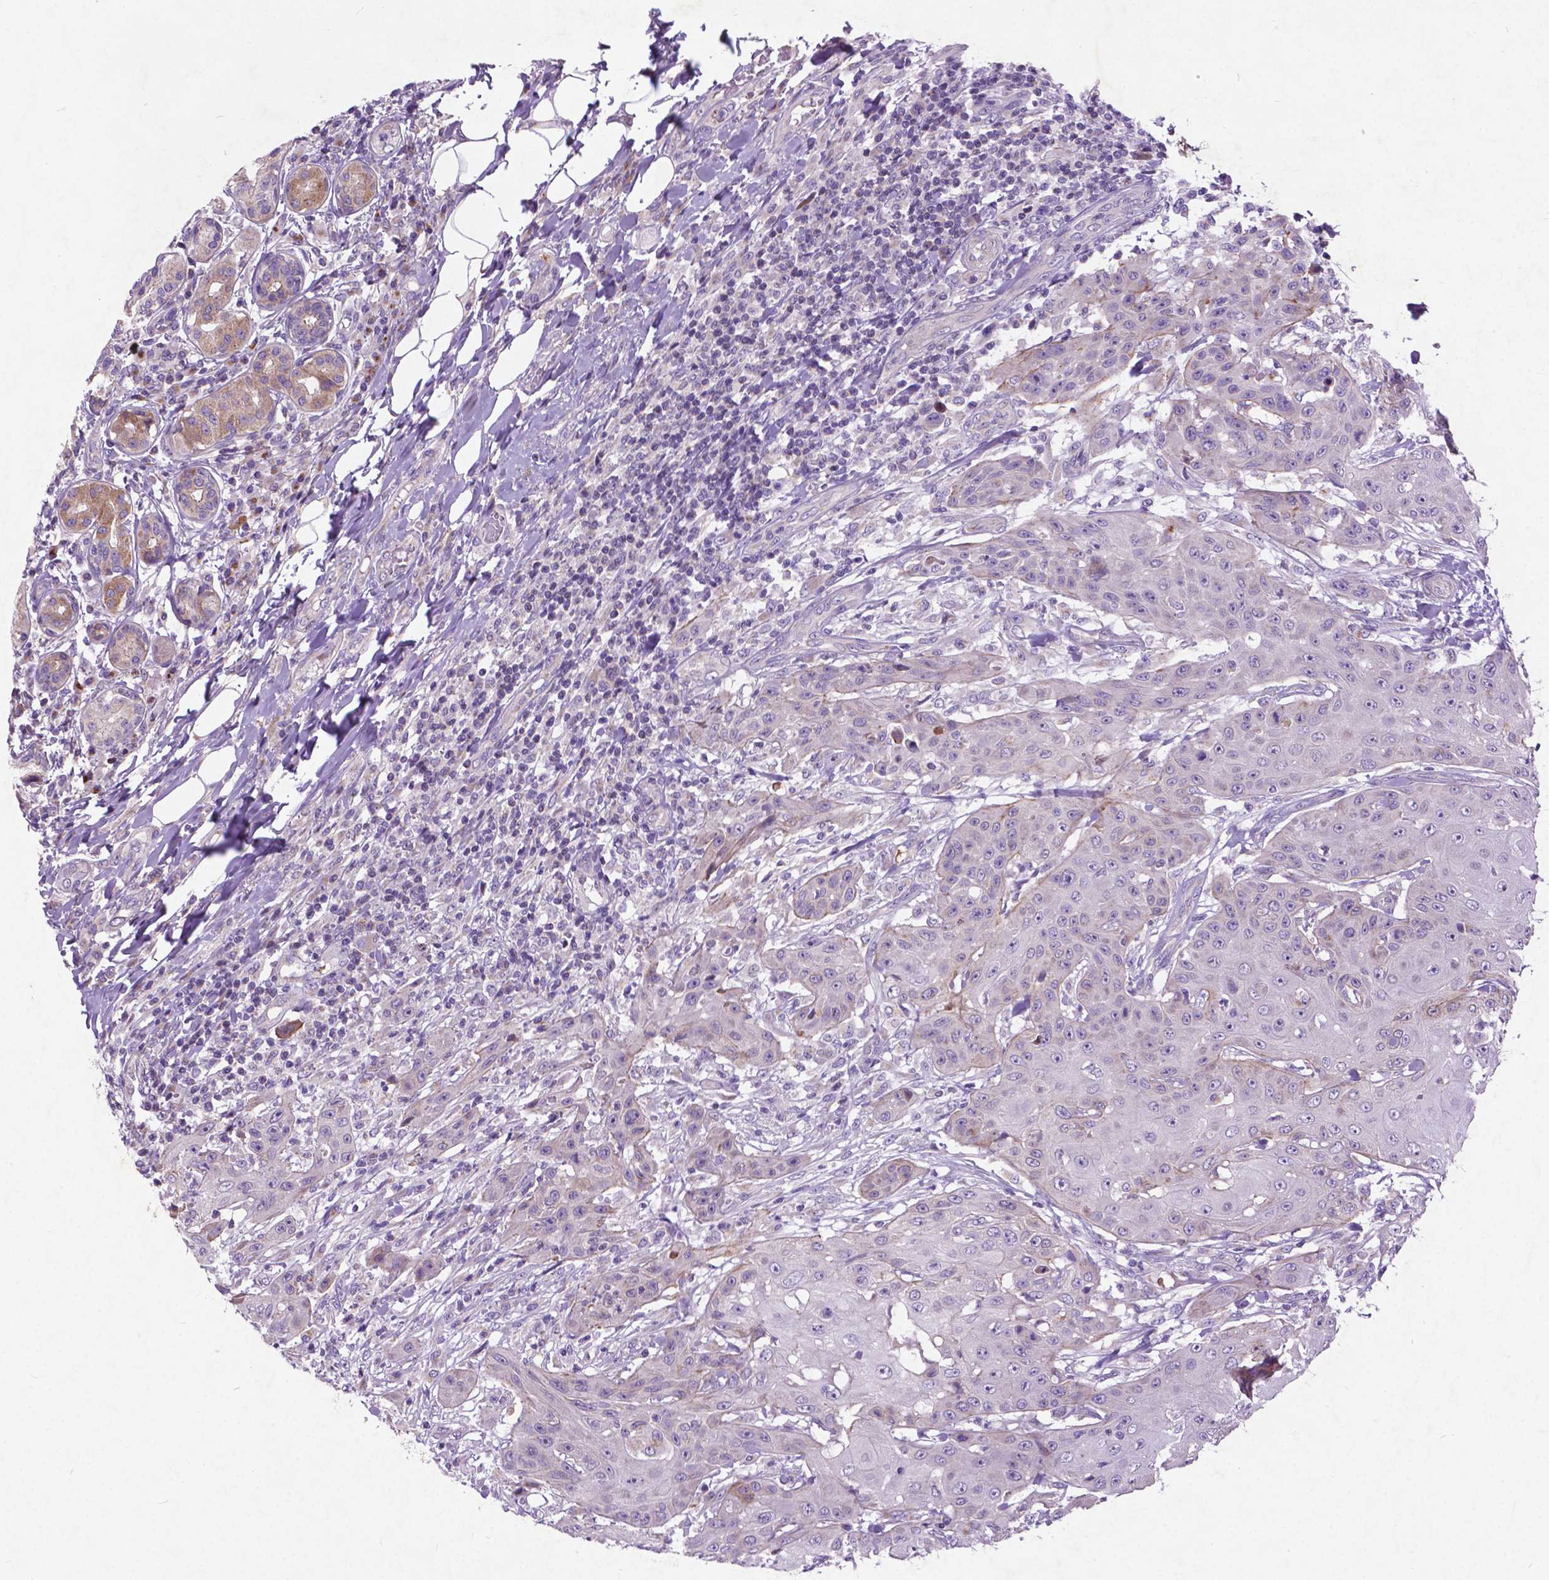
{"staining": {"intensity": "weak", "quantity": "<25%", "location": "cytoplasmic/membranous"}, "tissue": "head and neck cancer", "cell_type": "Tumor cells", "image_type": "cancer", "snomed": [{"axis": "morphology", "description": "Normal tissue, NOS"}, {"axis": "morphology", "description": "Squamous cell carcinoma, NOS"}, {"axis": "topography", "description": "Oral tissue"}, {"axis": "topography", "description": "Head-Neck"}], "caption": "Immunohistochemistry histopathology image of human head and neck squamous cell carcinoma stained for a protein (brown), which displays no staining in tumor cells.", "gene": "ATG4D", "patient": {"sex": "female", "age": 55}}